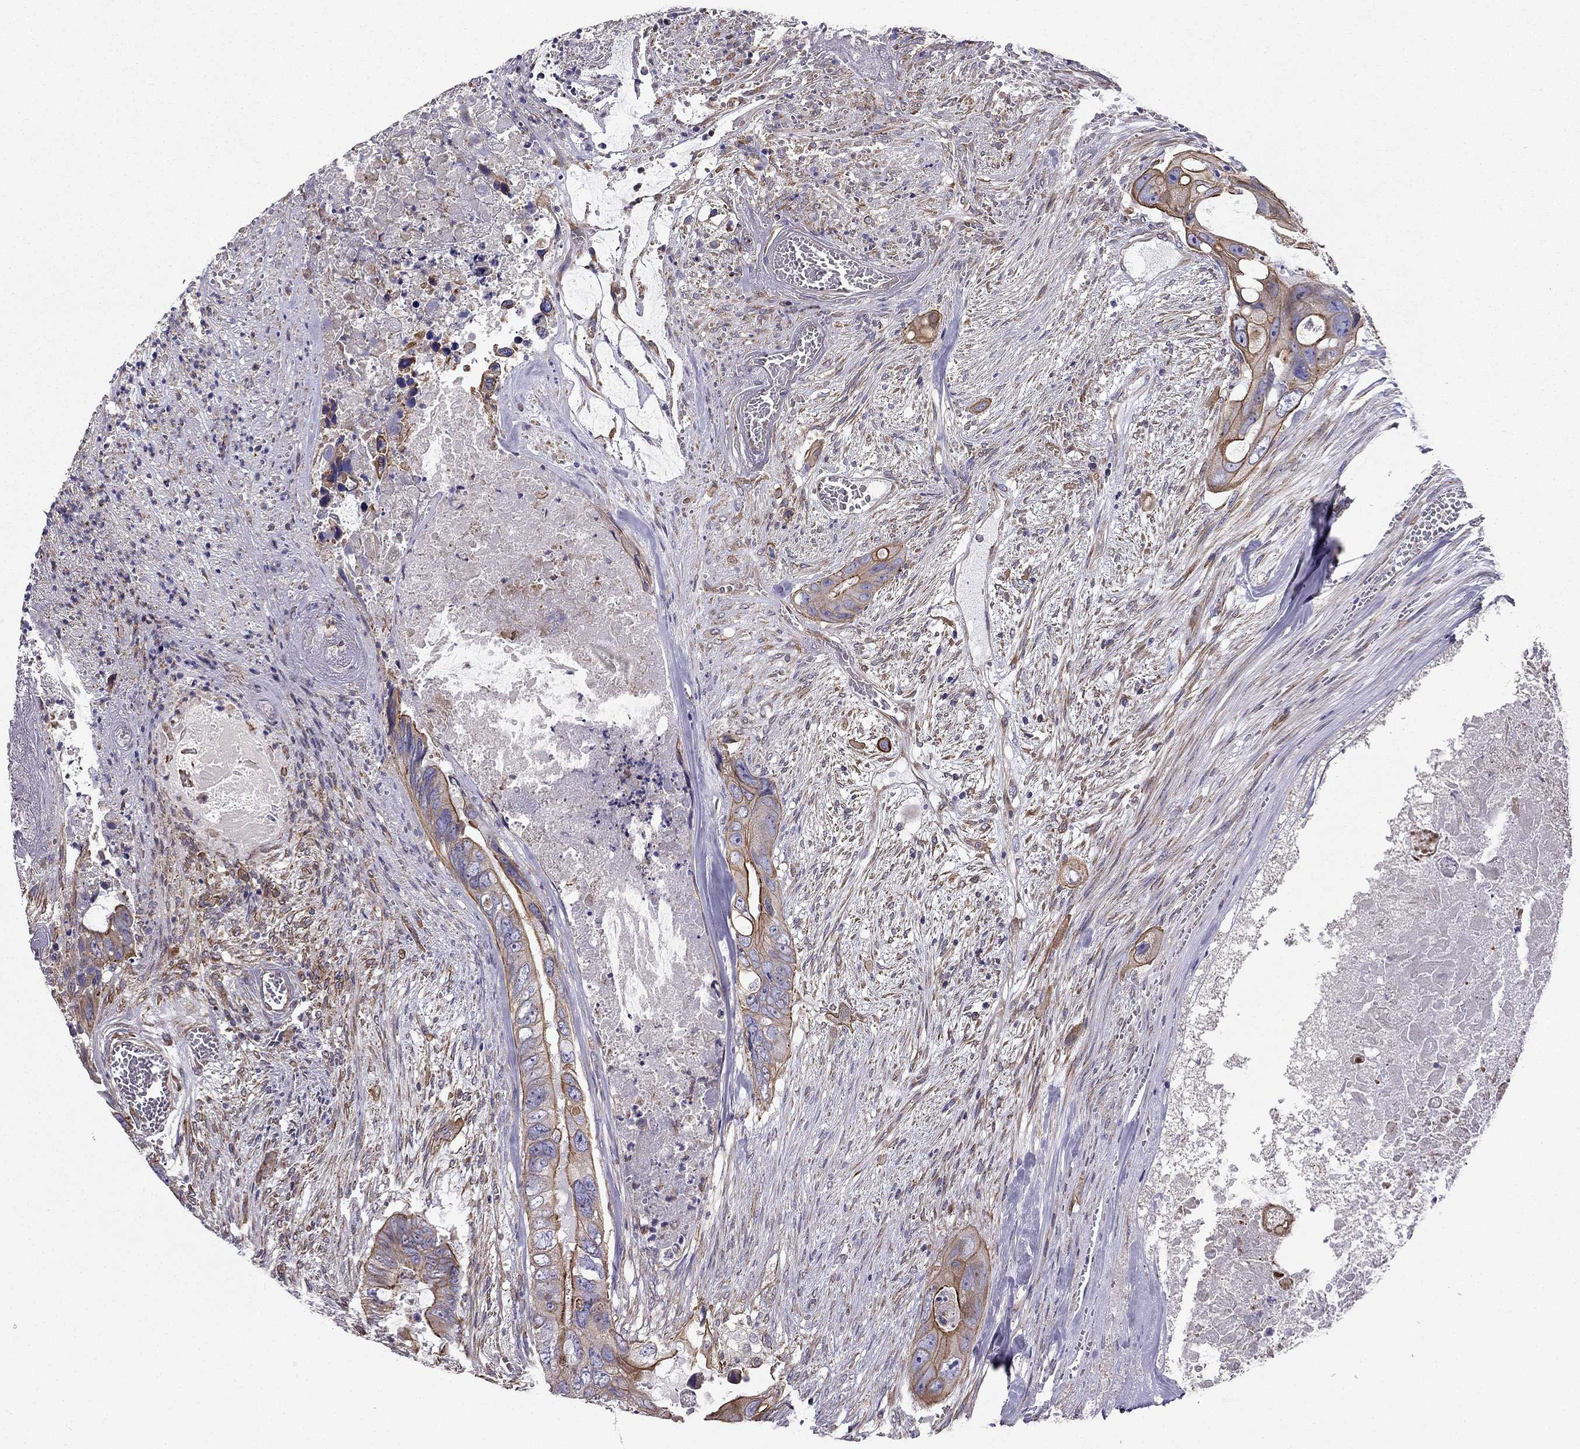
{"staining": {"intensity": "strong", "quantity": "25%-75%", "location": "cytoplasmic/membranous"}, "tissue": "colorectal cancer", "cell_type": "Tumor cells", "image_type": "cancer", "snomed": [{"axis": "morphology", "description": "Adenocarcinoma, NOS"}, {"axis": "topography", "description": "Rectum"}], "caption": "Colorectal cancer (adenocarcinoma) was stained to show a protein in brown. There is high levels of strong cytoplasmic/membranous expression in approximately 25%-75% of tumor cells.", "gene": "ENOX1", "patient": {"sex": "male", "age": 63}}